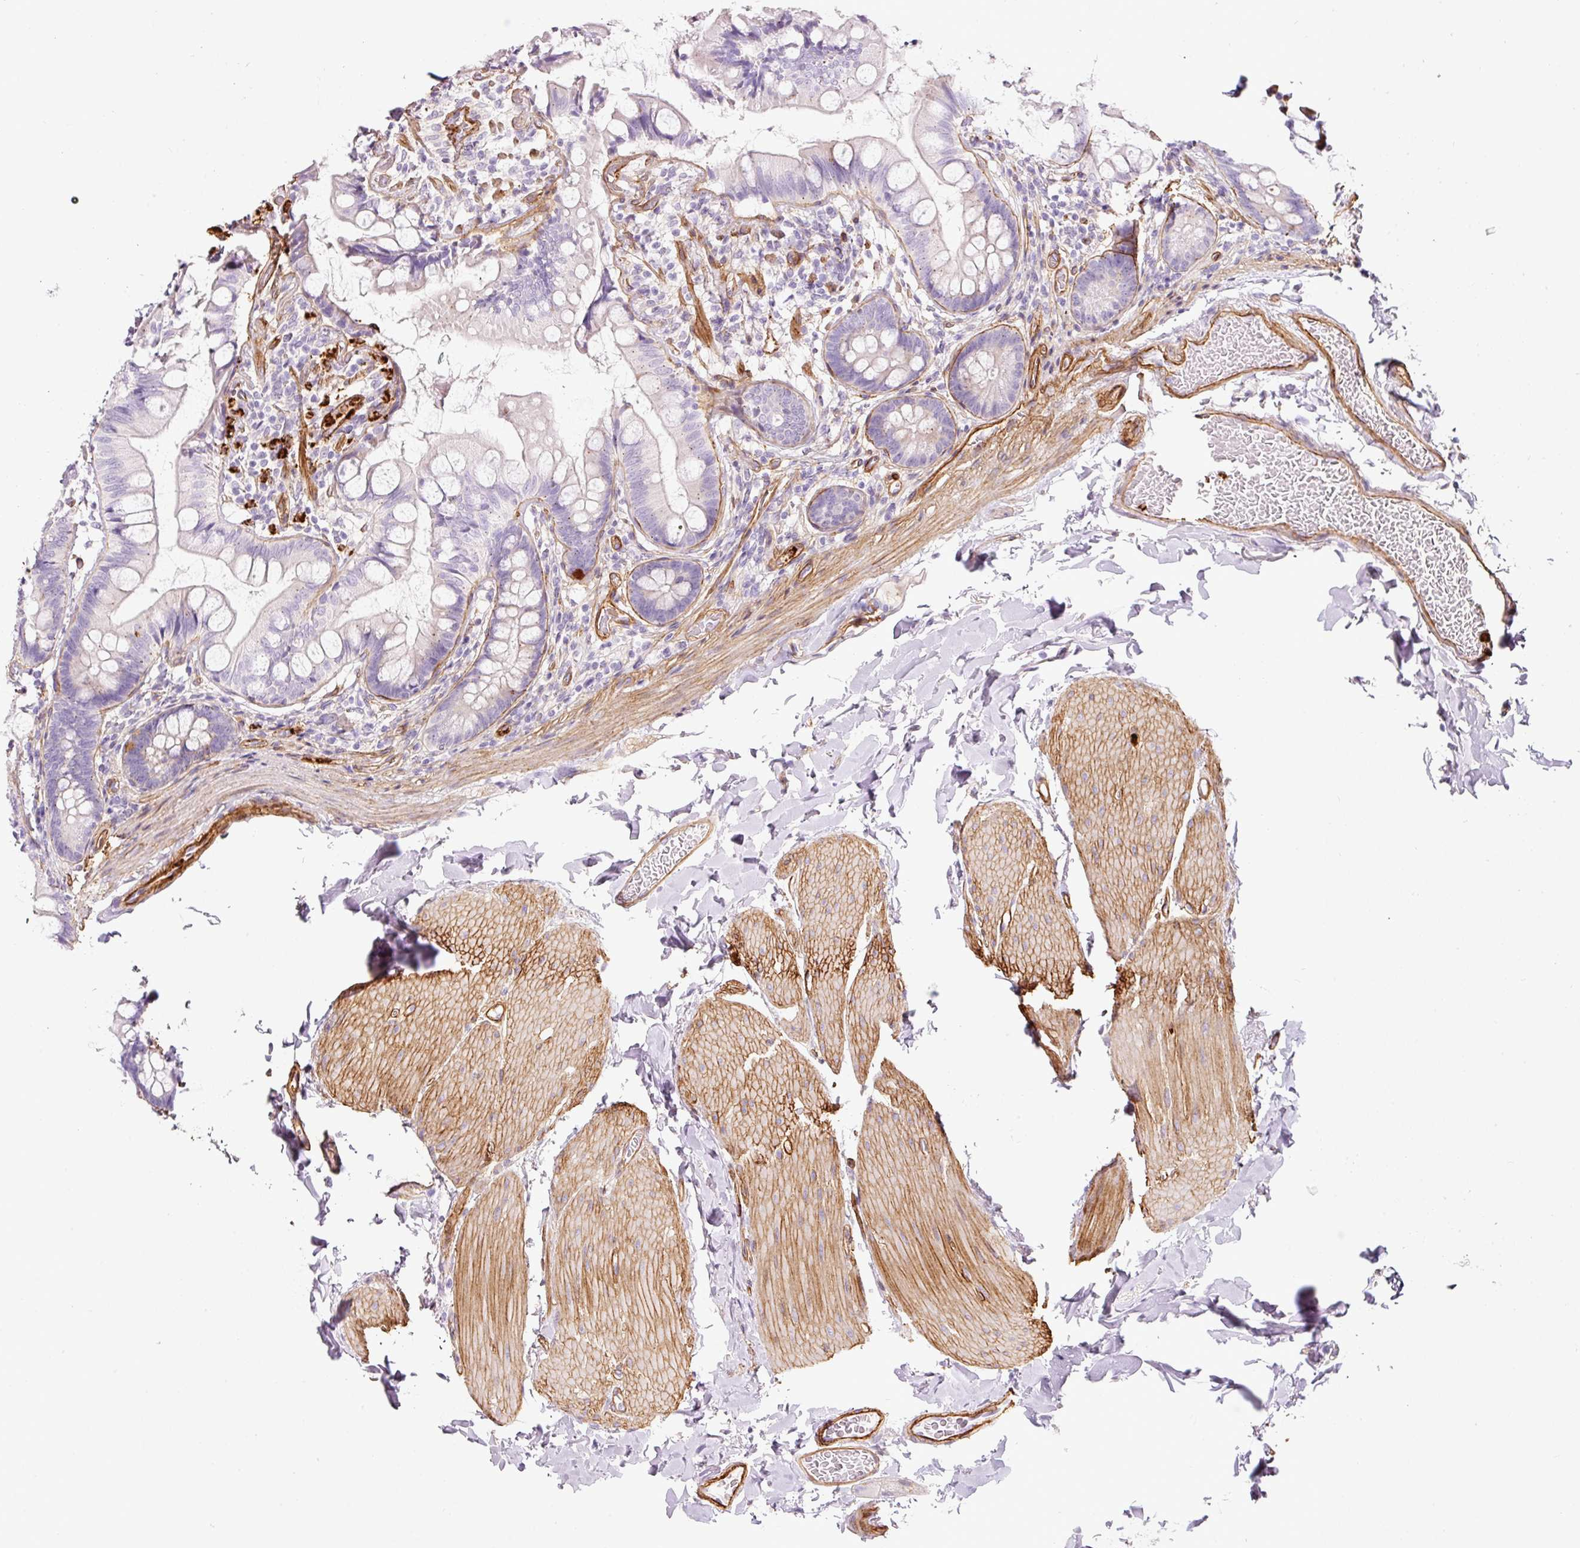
{"staining": {"intensity": "negative", "quantity": "none", "location": "none"}, "tissue": "small intestine", "cell_type": "Glandular cells", "image_type": "normal", "snomed": [{"axis": "morphology", "description": "Normal tissue, NOS"}, {"axis": "topography", "description": "Small intestine"}], "caption": "A histopathology image of human small intestine is negative for staining in glandular cells. Brightfield microscopy of immunohistochemistry stained with DAB (brown) and hematoxylin (blue), captured at high magnification.", "gene": "LOXL4", "patient": {"sex": "male", "age": 70}}